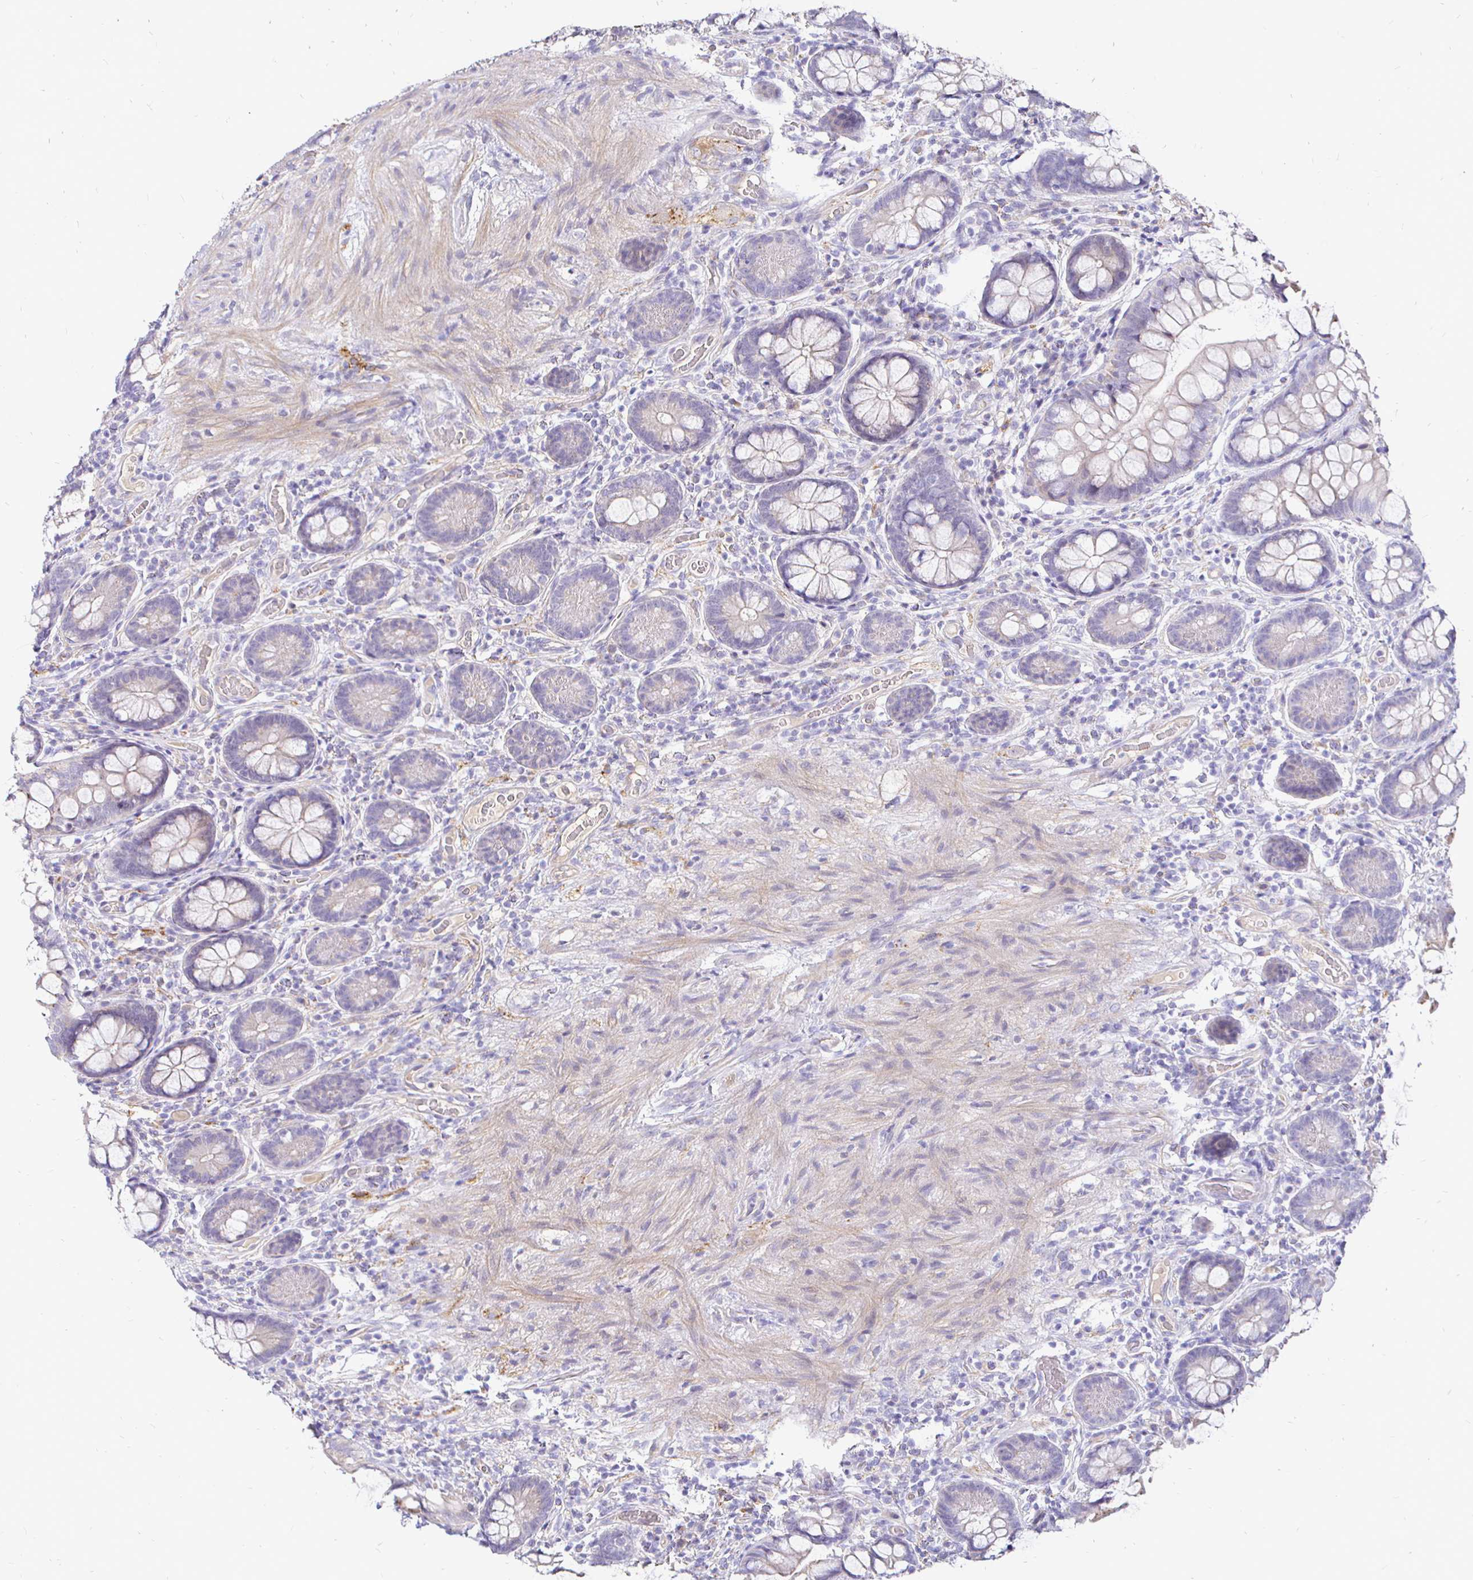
{"staining": {"intensity": "weak", "quantity": "25%-75%", "location": "cytoplasmic/membranous"}, "tissue": "small intestine", "cell_type": "Glandular cells", "image_type": "normal", "snomed": [{"axis": "morphology", "description": "Normal tissue, NOS"}, {"axis": "topography", "description": "Small intestine"}], "caption": "A low amount of weak cytoplasmic/membranous expression is identified in approximately 25%-75% of glandular cells in benign small intestine. The staining was performed using DAB (3,3'-diaminobenzidine), with brown indicating positive protein expression. Nuclei are stained blue with hematoxylin.", "gene": "NECAB1", "patient": {"sex": "male", "age": 70}}